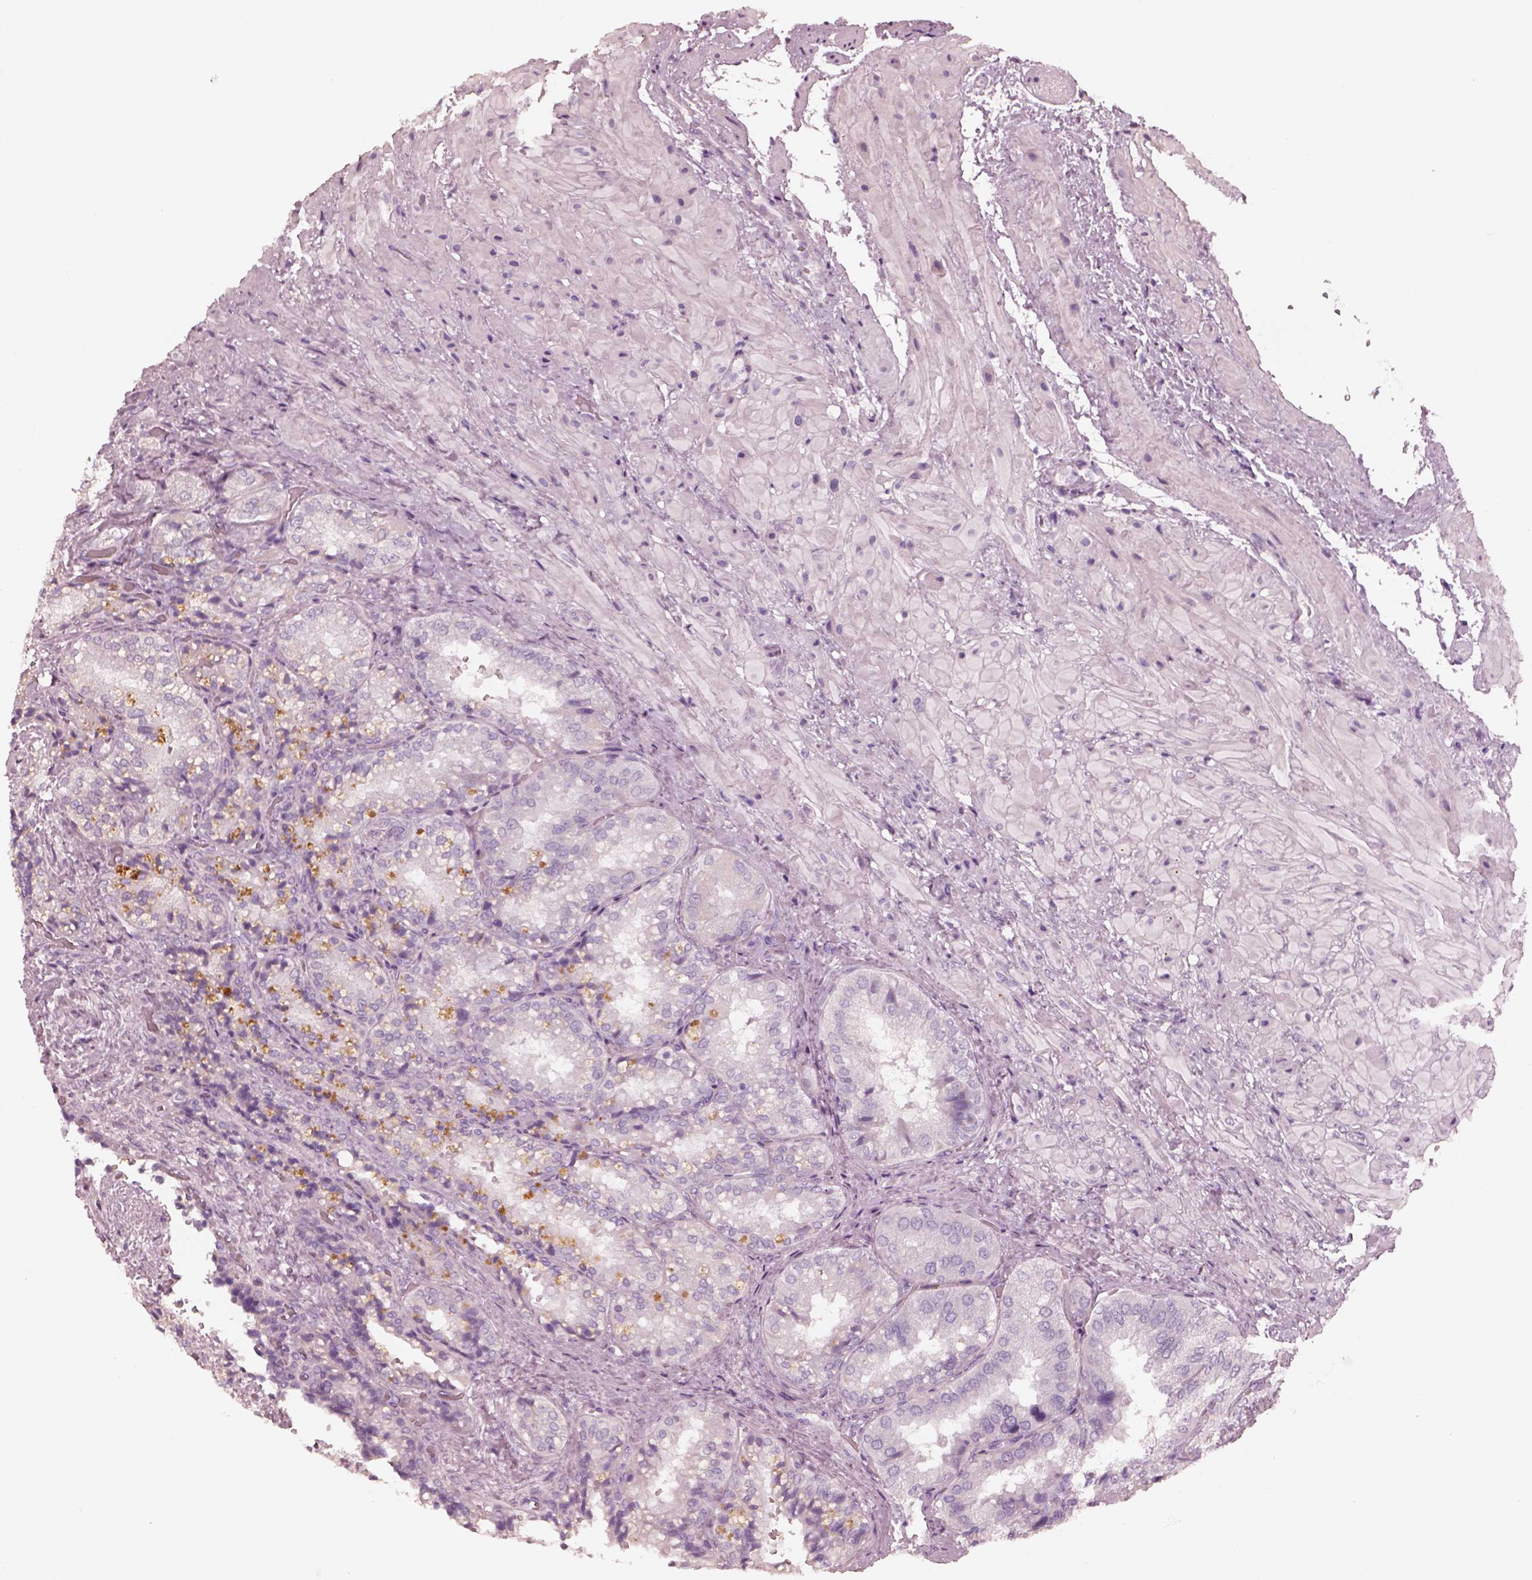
{"staining": {"intensity": "negative", "quantity": "none", "location": "none"}, "tissue": "seminal vesicle", "cell_type": "Glandular cells", "image_type": "normal", "snomed": [{"axis": "morphology", "description": "Normal tissue, NOS"}, {"axis": "topography", "description": "Seminal veicle"}], "caption": "This micrograph is of normal seminal vesicle stained with immunohistochemistry to label a protein in brown with the nuclei are counter-stained blue. There is no staining in glandular cells.", "gene": "ZP4", "patient": {"sex": "male", "age": 57}}